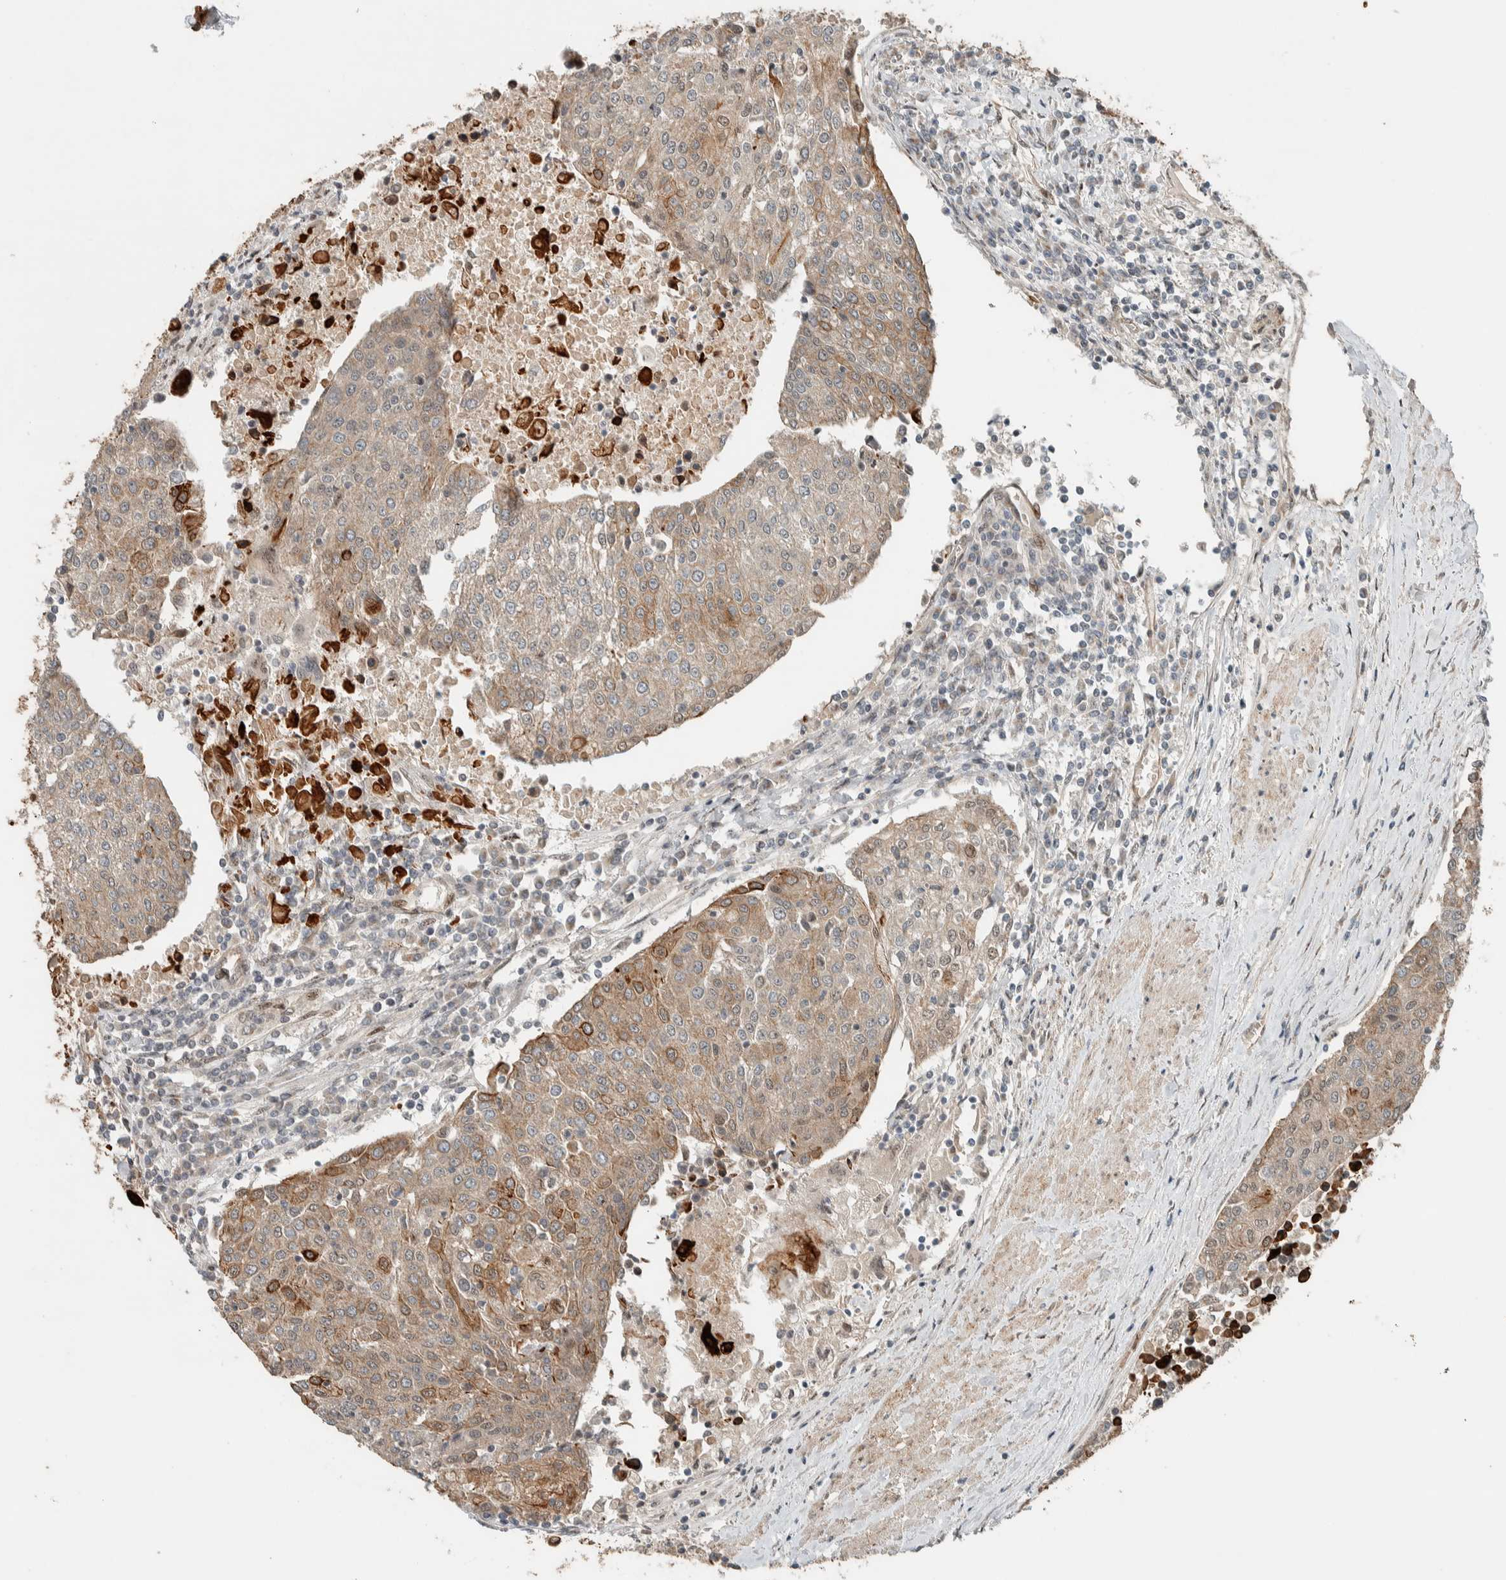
{"staining": {"intensity": "weak", "quantity": "25%-75%", "location": "cytoplasmic/membranous"}, "tissue": "urothelial cancer", "cell_type": "Tumor cells", "image_type": "cancer", "snomed": [{"axis": "morphology", "description": "Urothelial carcinoma, High grade"}, {"axis": "topography", "description": "Urinary bladder"}], "caption": "Protein expression by immunohistochemistry reveals weak cytoplasmic/membranous positivity in about 25%-75% of tumor cells in high-grade urothelial carcinoma.", "gene": "STXBP4", "patient": {"sex": "female", "age": 85}}